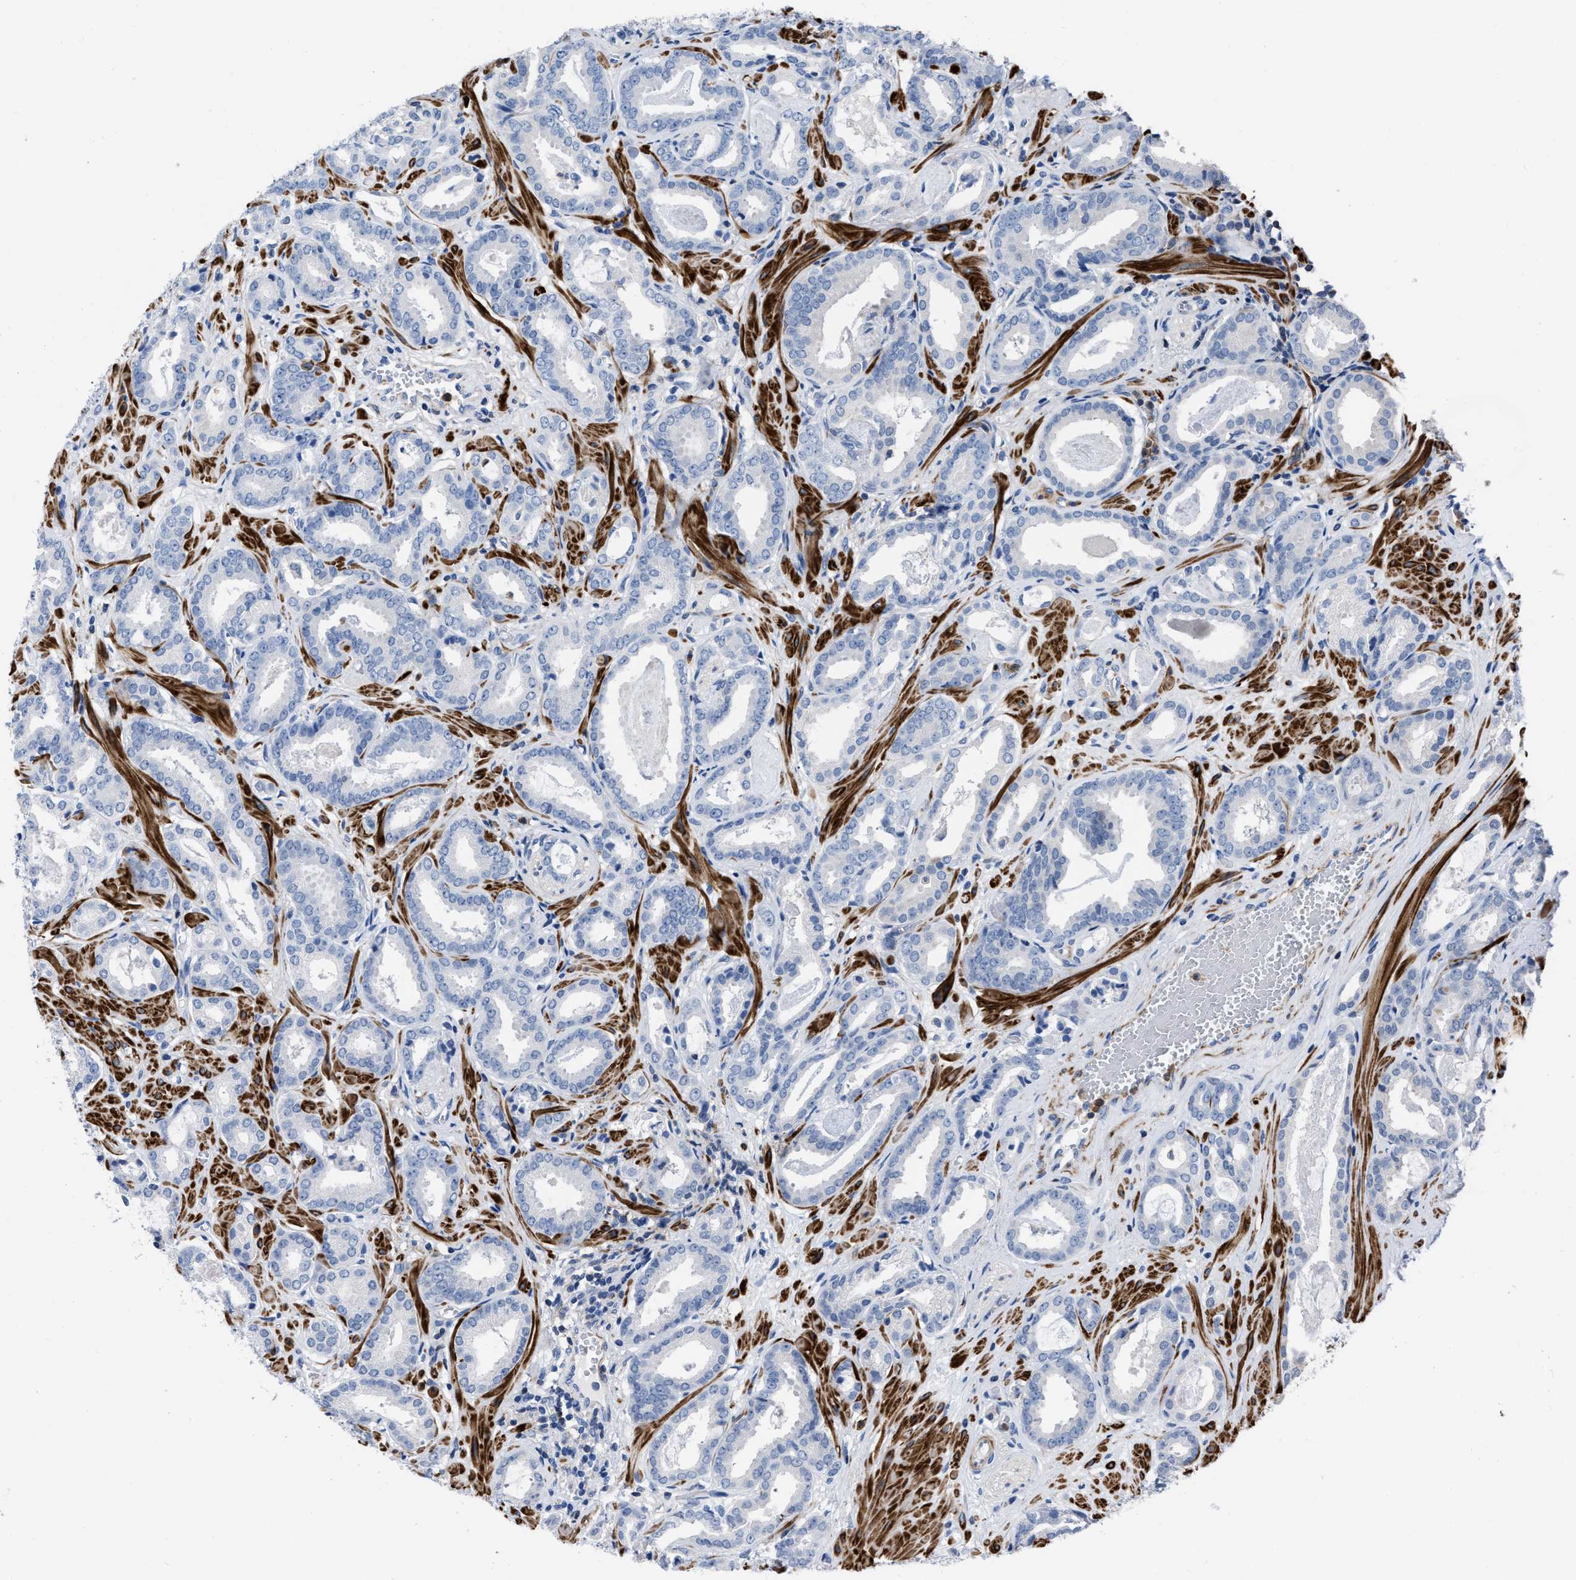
{"staining": {"intensity": "negative", "quantity": "none", "location": "none"}, "tissue": "prostate cancer", "cell_type": "Tumor cells", "image_type": "cancer", "snomed": [{"axis": "morphology", "description": "Adenocarcinoma, Low grade"}, {"axis": "topography", "description": "Prostate"}], "caption": "Tumor cells are negative for protein expression in human prostate adenocarcinoma (low-grade).", "gene": "PRMT2", "patient": {"sex": "male", "age": 53}}